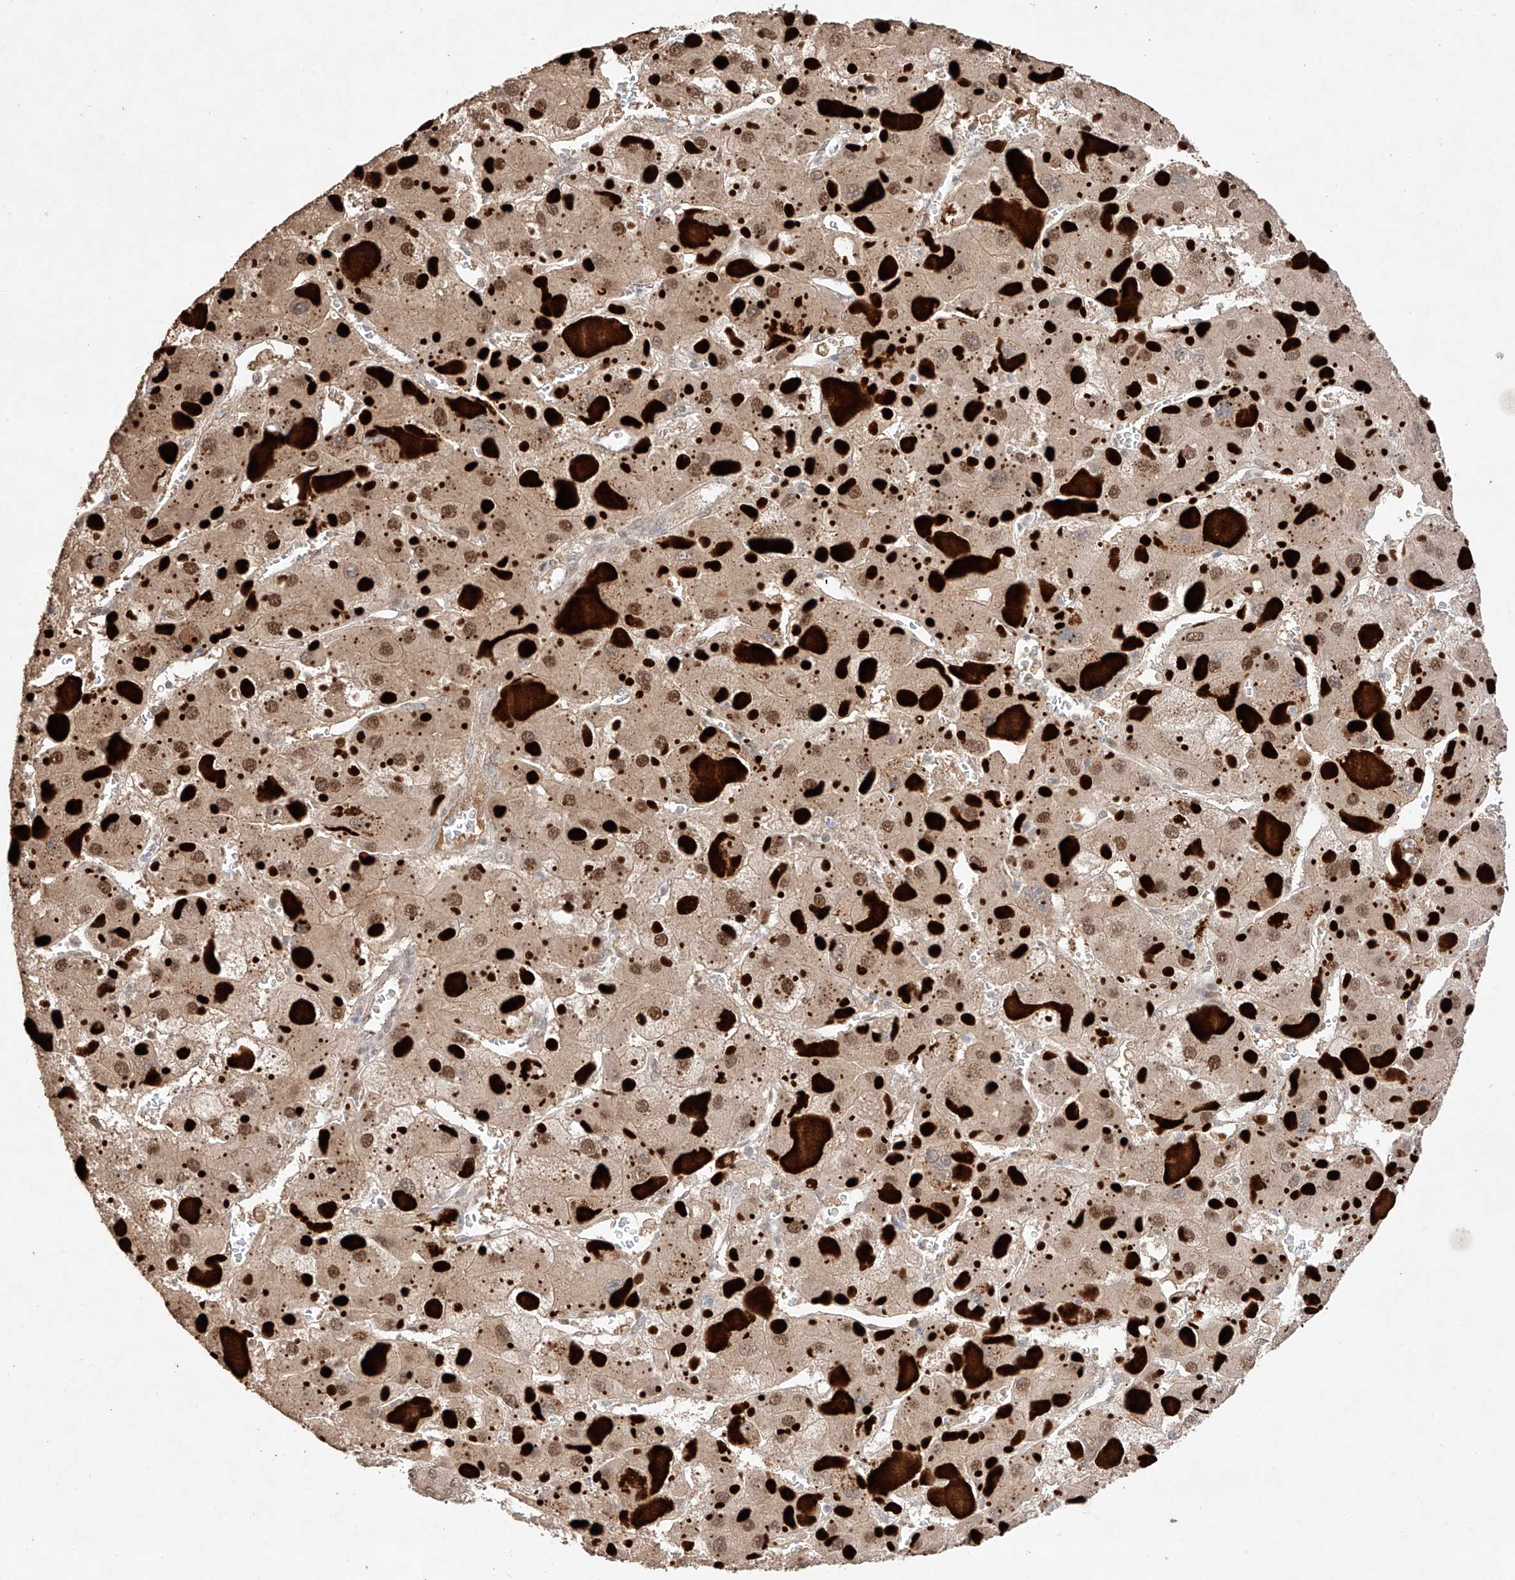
{"staining": {"intensity": "moderate", "quantity": ">75%", "location": "cytoplasmic/membranous,nuclear"}, "tissue": "liver cancer", "cell_type": "Tumor cells", "image_type": "cancer", "snomed": [{"axis": "morphology", "description": "Carcinoma, Hepatocellular, NOS"}, {"axis": "topography", "description": "Liver"}], "caption": "A high-resolution micrograph shows immunohistochemistry staining of liver cancer (hepatocellular carcinoma), which reveals moderate cytoplasmic/membranous and nuclear positivity in approximately >75% of tumor cells. The protein is shown in brown color, while the nuclei are stained blue.", "gene": "APIP", "patient": {"sex": "female", "age": 73}}